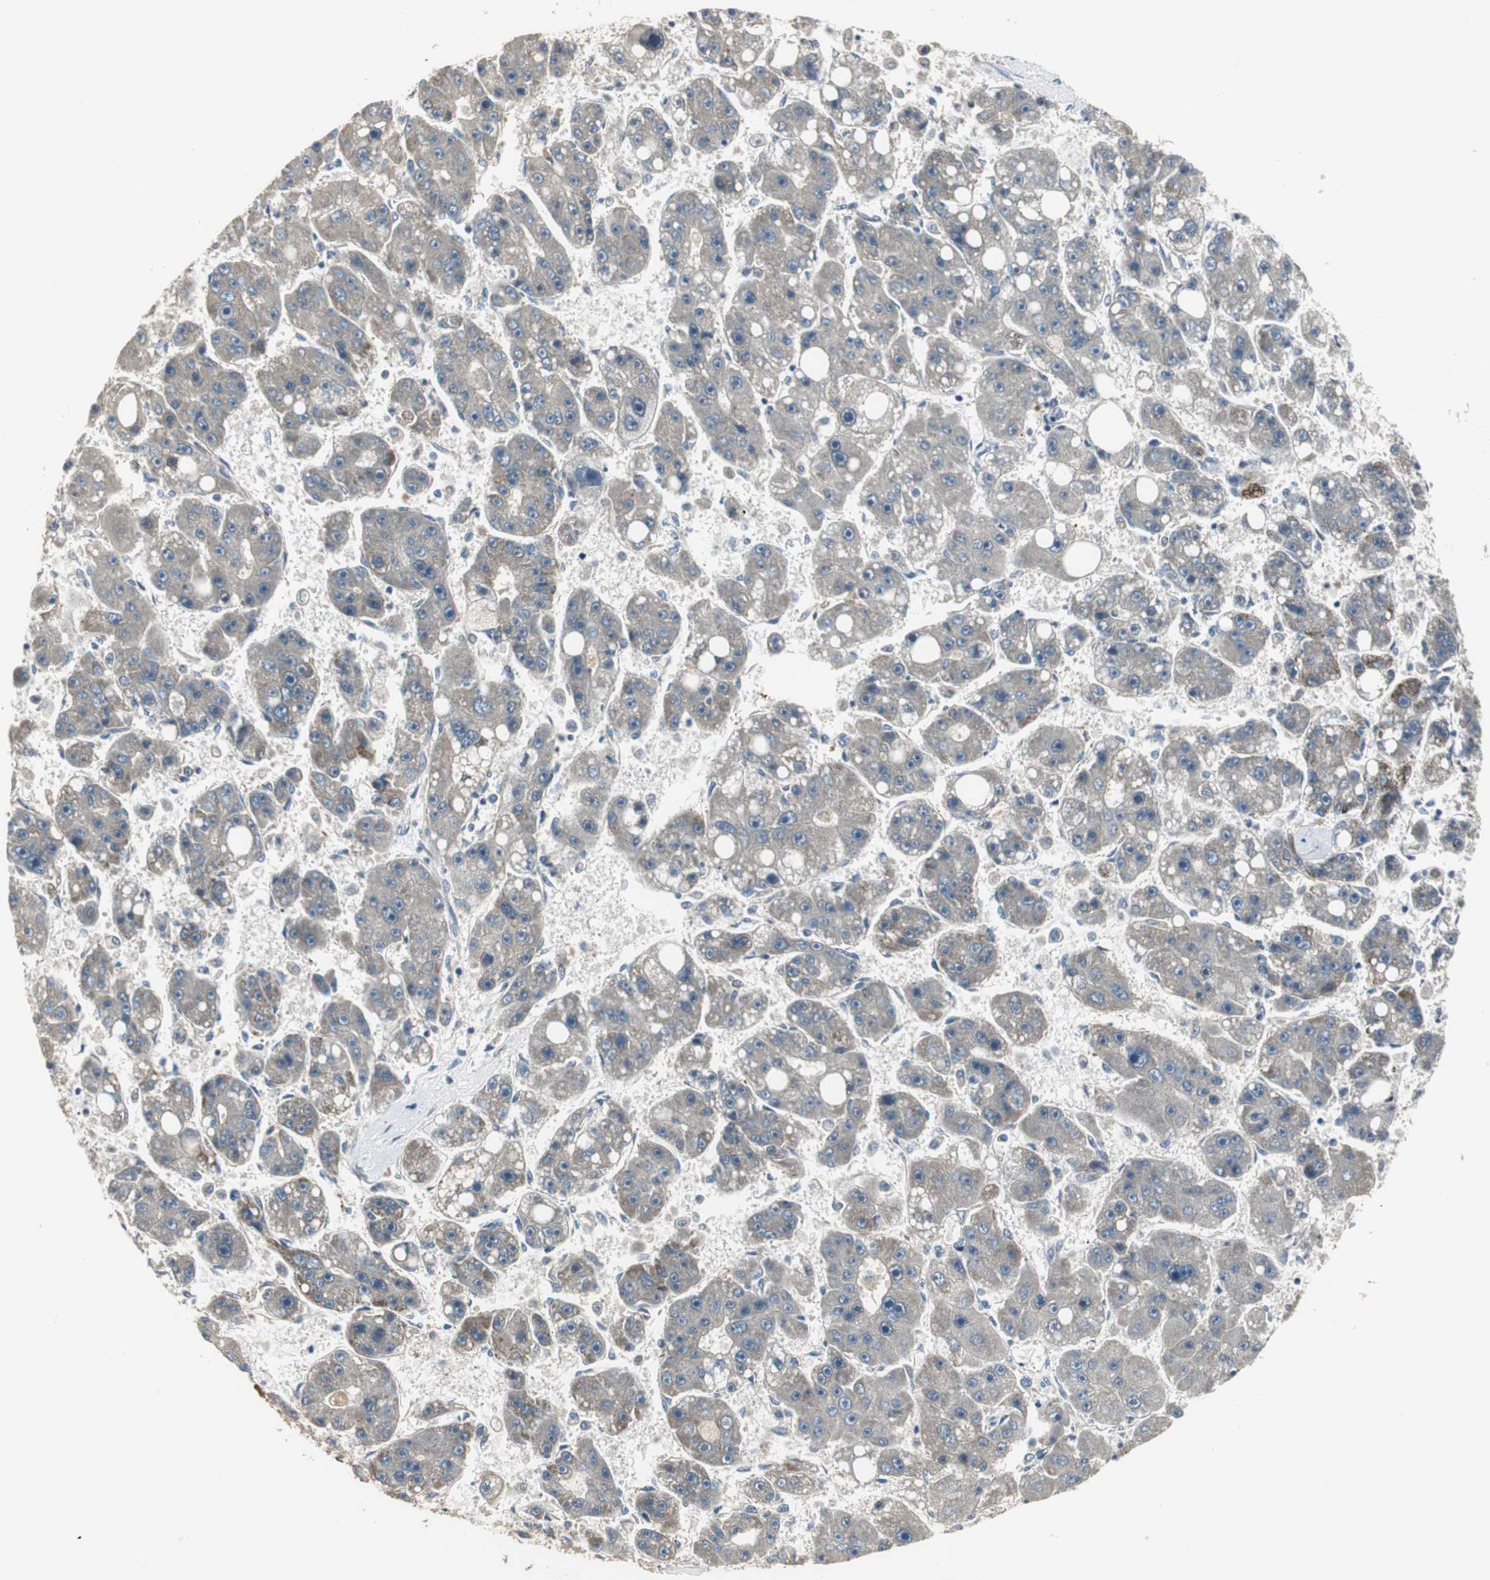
{"staining": {"intensity": "weak", "quantity": ">75%", "location": "cytoplasmic/membranous"}, "tissue": "liver cancer", "cell_type": "Tumor cells", "image_type": "cancer", "snomed": [{"axis": "morphology", "description": "Carcinoma, Hepatocellular, NOS"}, {"axis": "topography", "description": "Liver"}], "caption": "Hepatocellular carcinoma (liver) stained with a brown dye reveals weak cytoplasmic/membranous positive expression in approximately >75% of tumor cells.", "gene": "MYT1", "patient": {"sex": "female", "age": 61}}